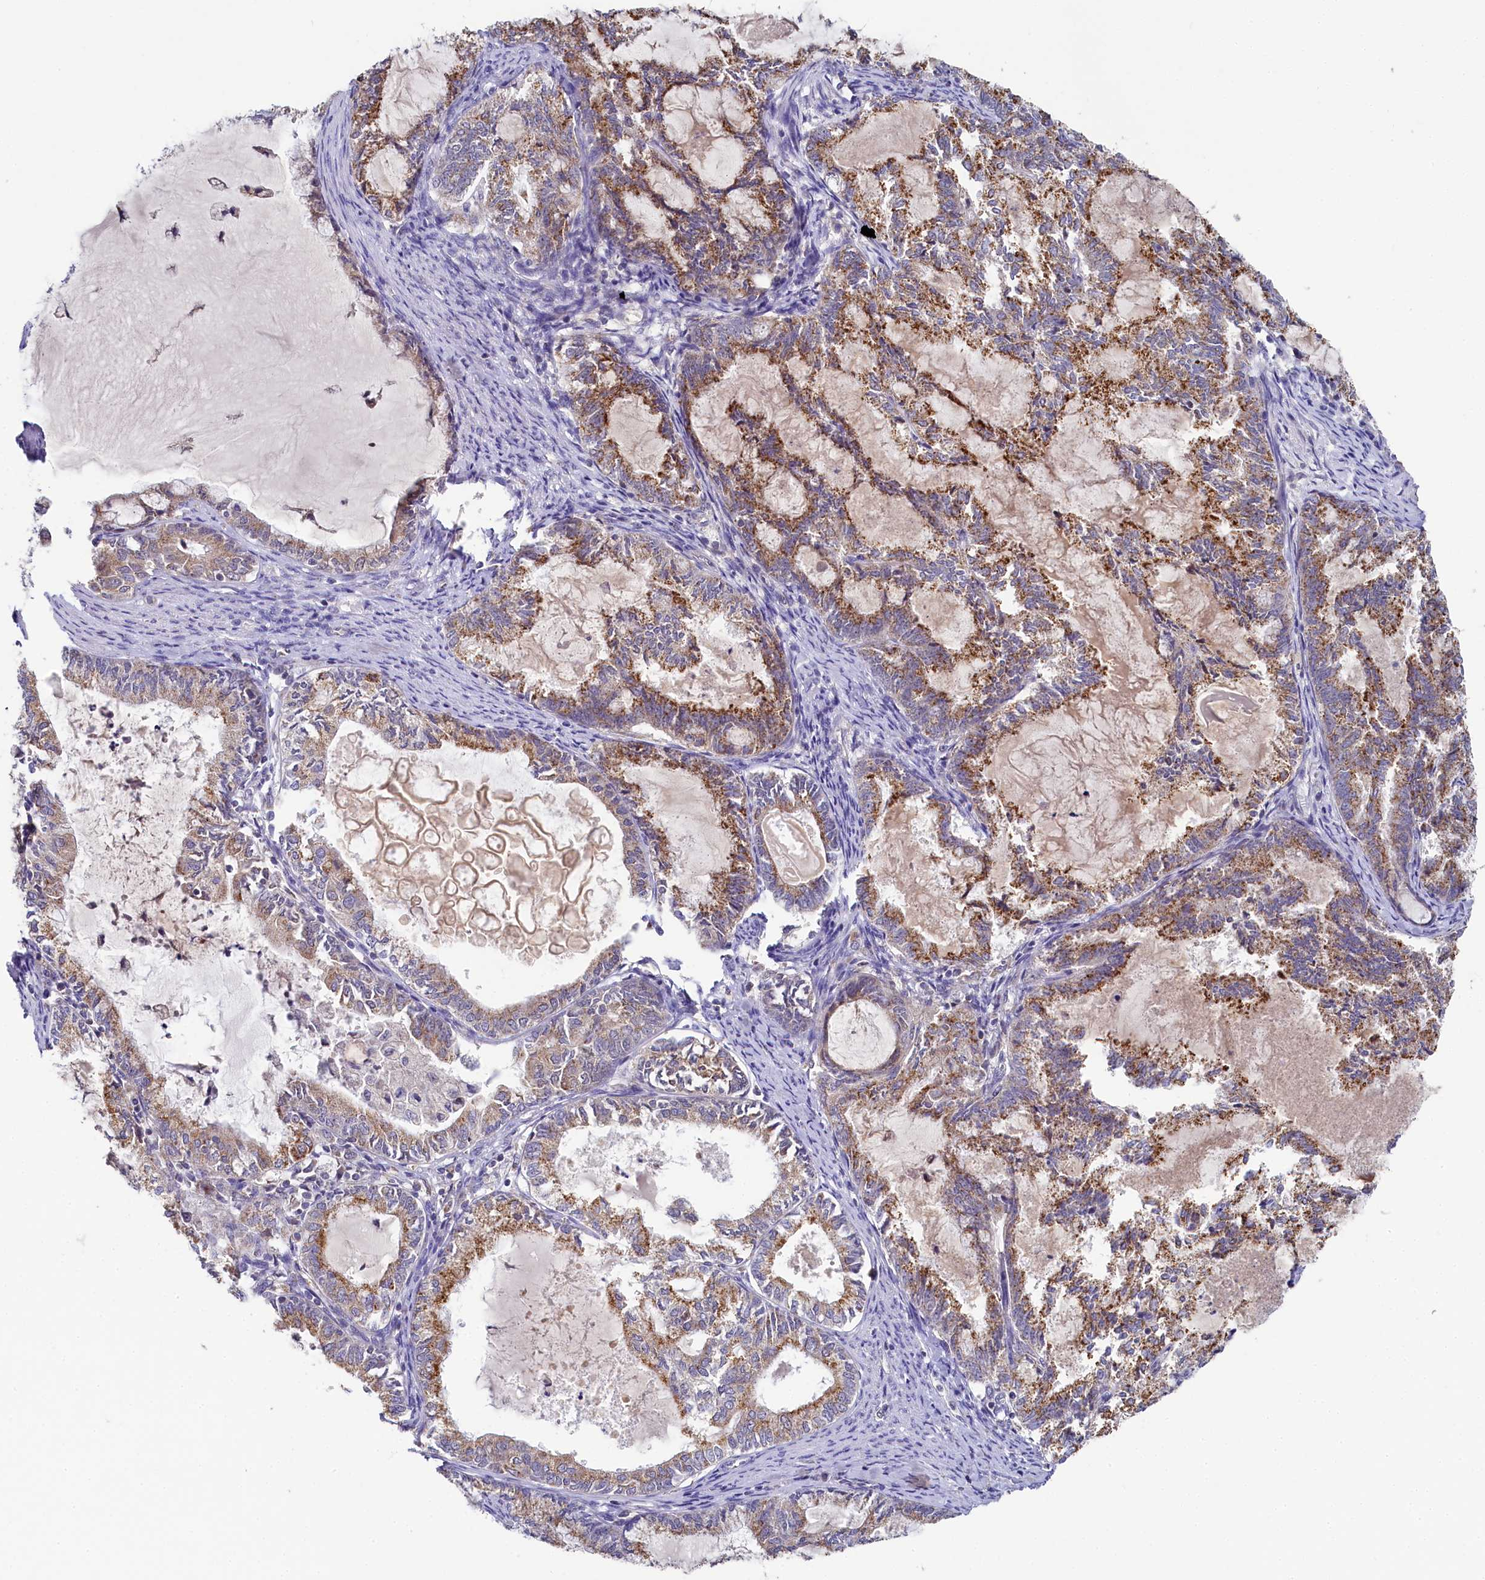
{"staining": {"intensity": "moderate", "quantity": ">75%", "location": "cytoplasmic/membranous"}, "tissue": "endometrial cancer", "cell_type": "Tumor cells", "image_type": "cancer", "snomed": [{"axis": "morphology", "description": "Adenocarcinoma, NOS"}, {"axis": "topography", "description": "Endometrium"}], "caption": "Brown immunohistochemical staining in endometrial cancer (adenocarcinoma) exhibits moderate cytoplasmic/membranous staining in approximately >75% of tumor cells.", "gene": "SPINK9", "patient": {"sex": "female", "age": 86}}